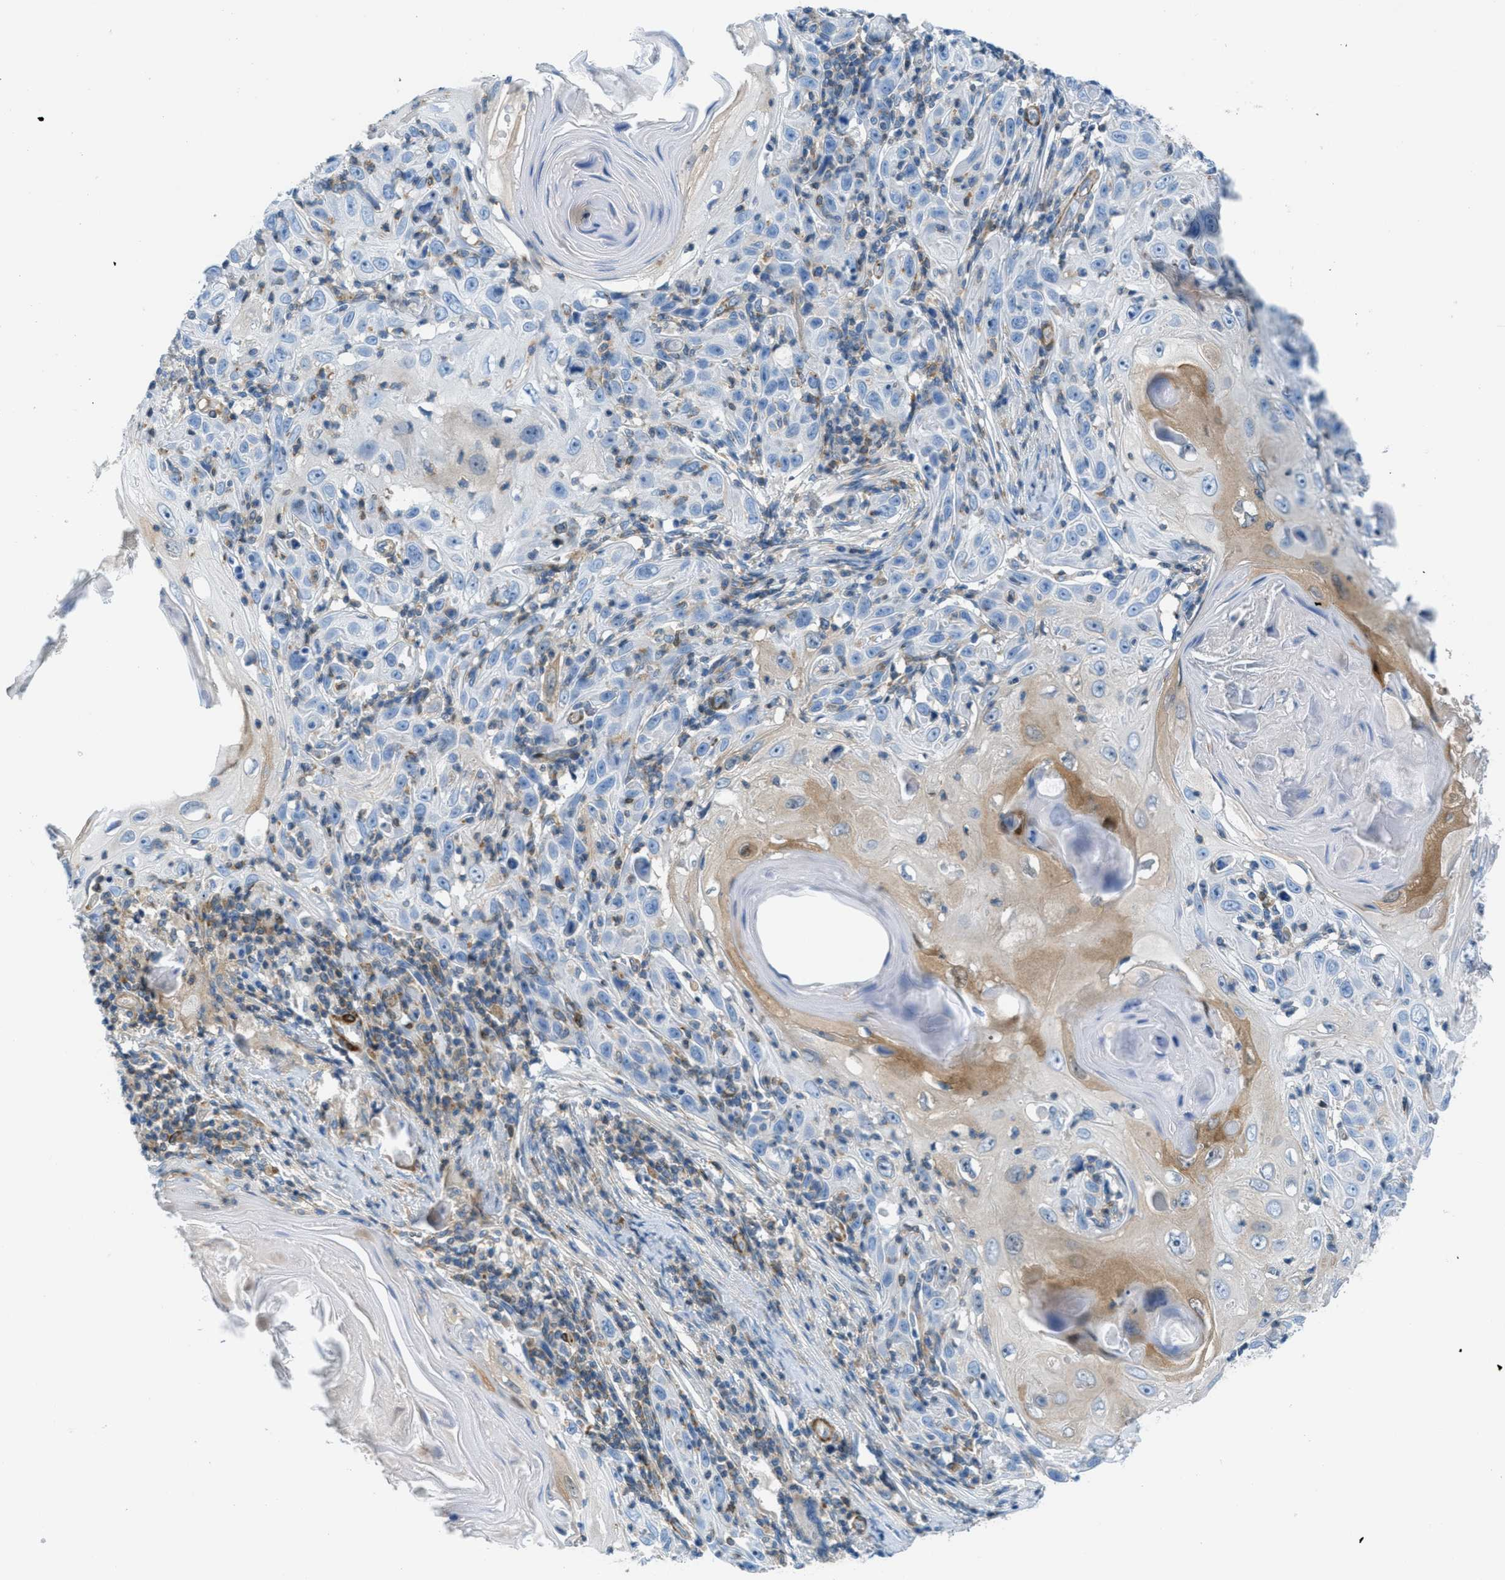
{"staining": {"intensity": "weak", "quantity": "<25%", "location": "cytoplasmic/membranous"}, "tissue": "skin cancer", "cell_type": "Tumor cells", "image_type": "cancer", "snomed": [{"axis": "morphology", "description": "Squamous cell carcinoma, NOS"}, {"axis": "topography", "description": "Skin"}], "caption": "High power microscopy photomicrograph of an IHC micrograph of squamous cell carcinoma (skin), revealing no significant staining in tumor cells. (DAB immunohistochemistry (IHC) visualized using brightfield microscopy, high magnification).", "gene": "MAPRE2", "patient": {"sex": "female", "age": 73}}